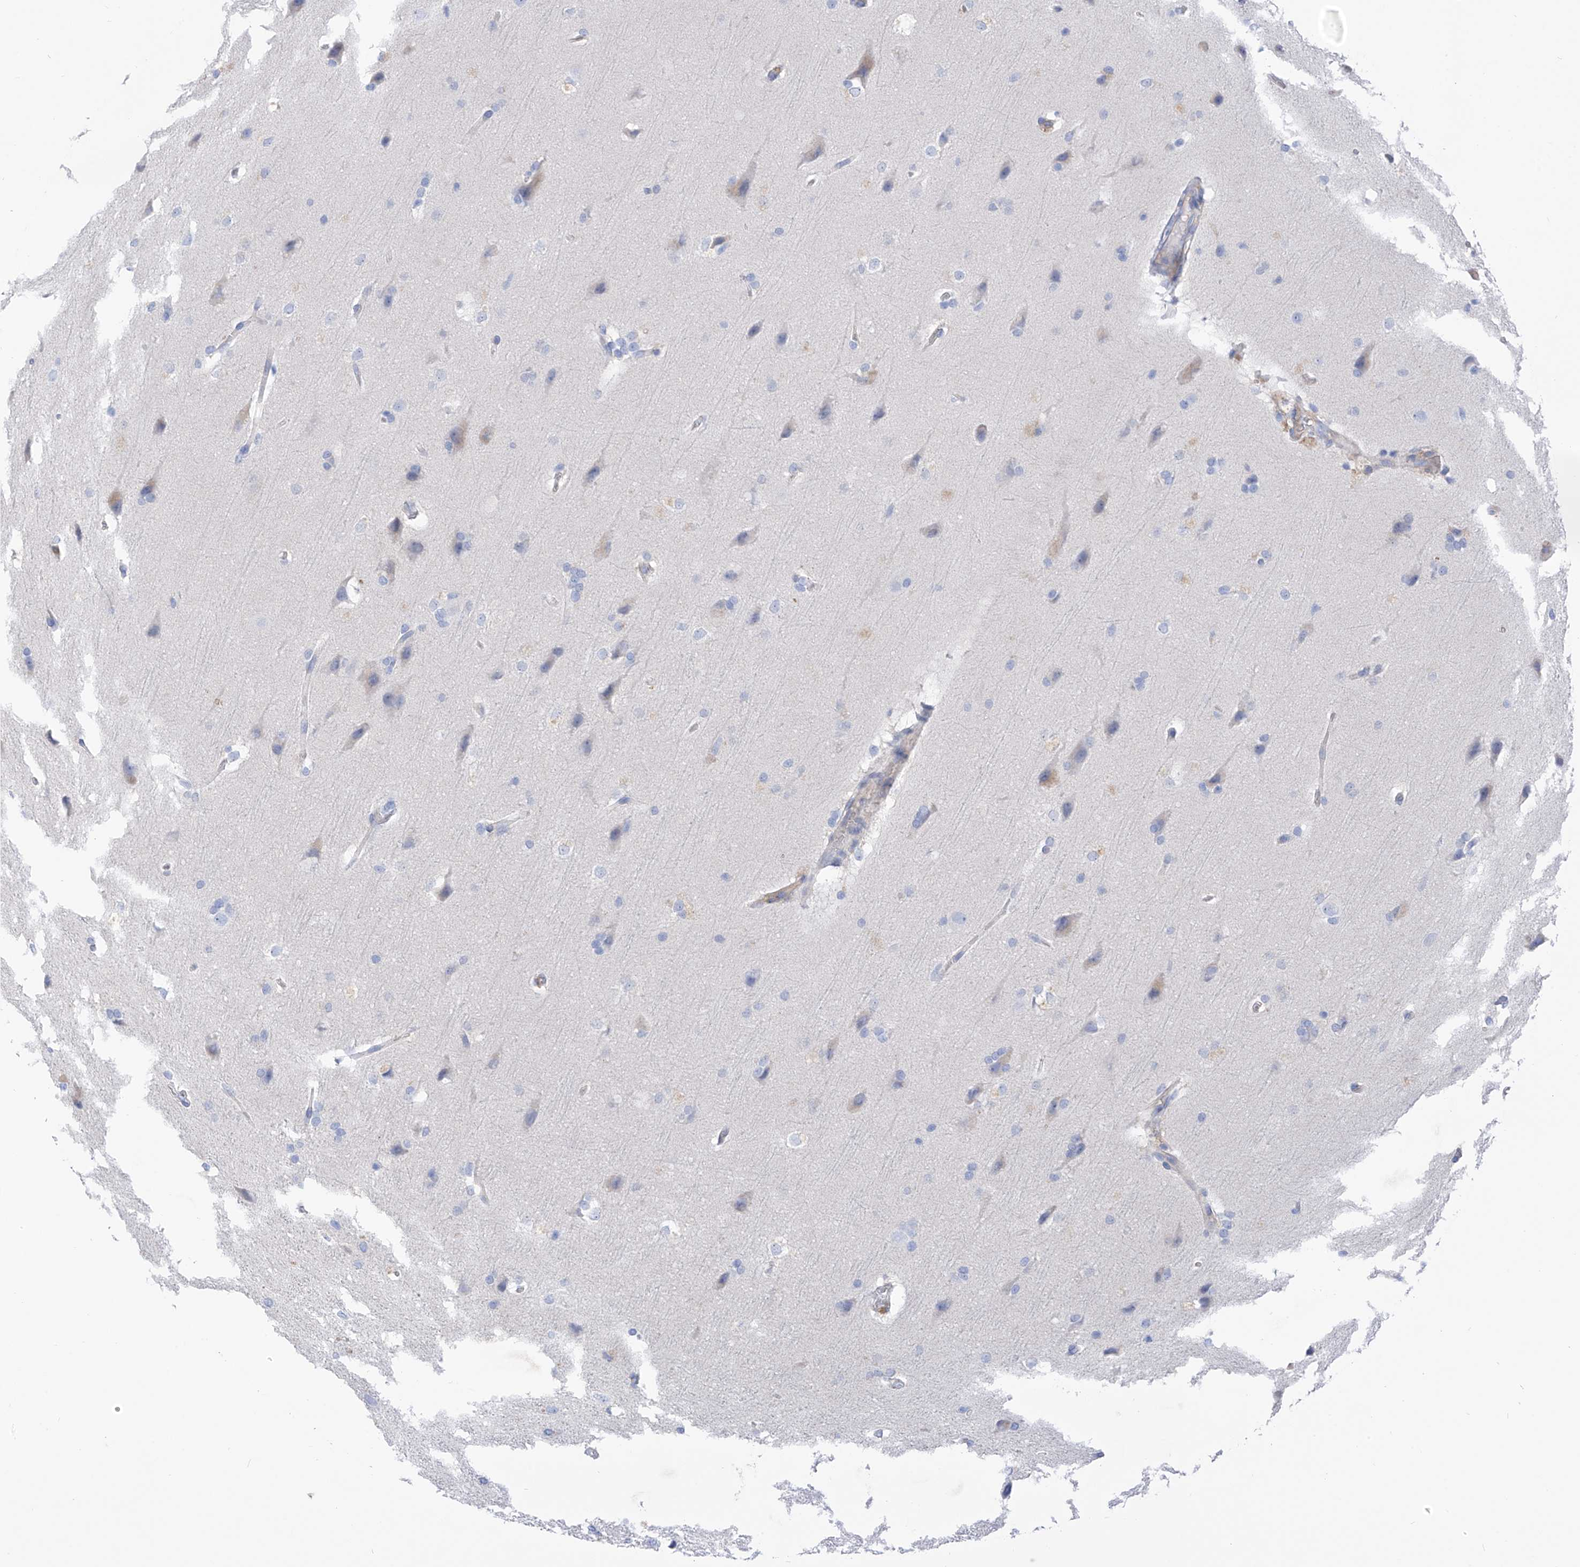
{"staining": {"intensity": "negative", "quantity": "none", "location": "none"}, "tissue": "glioma", "cell_type": "Tumor cells", "image_type": "cancer", "snomed": [{"axis": "morphology", "description": "Glioma, malignant, Low grade"}, {"axis": "topography", "description": "Brain"}], "caption": "There is no significant expression in tumor cells of glioma.", "gene": "ITGA9", "patient": {"sex": "female", "age": 37}}